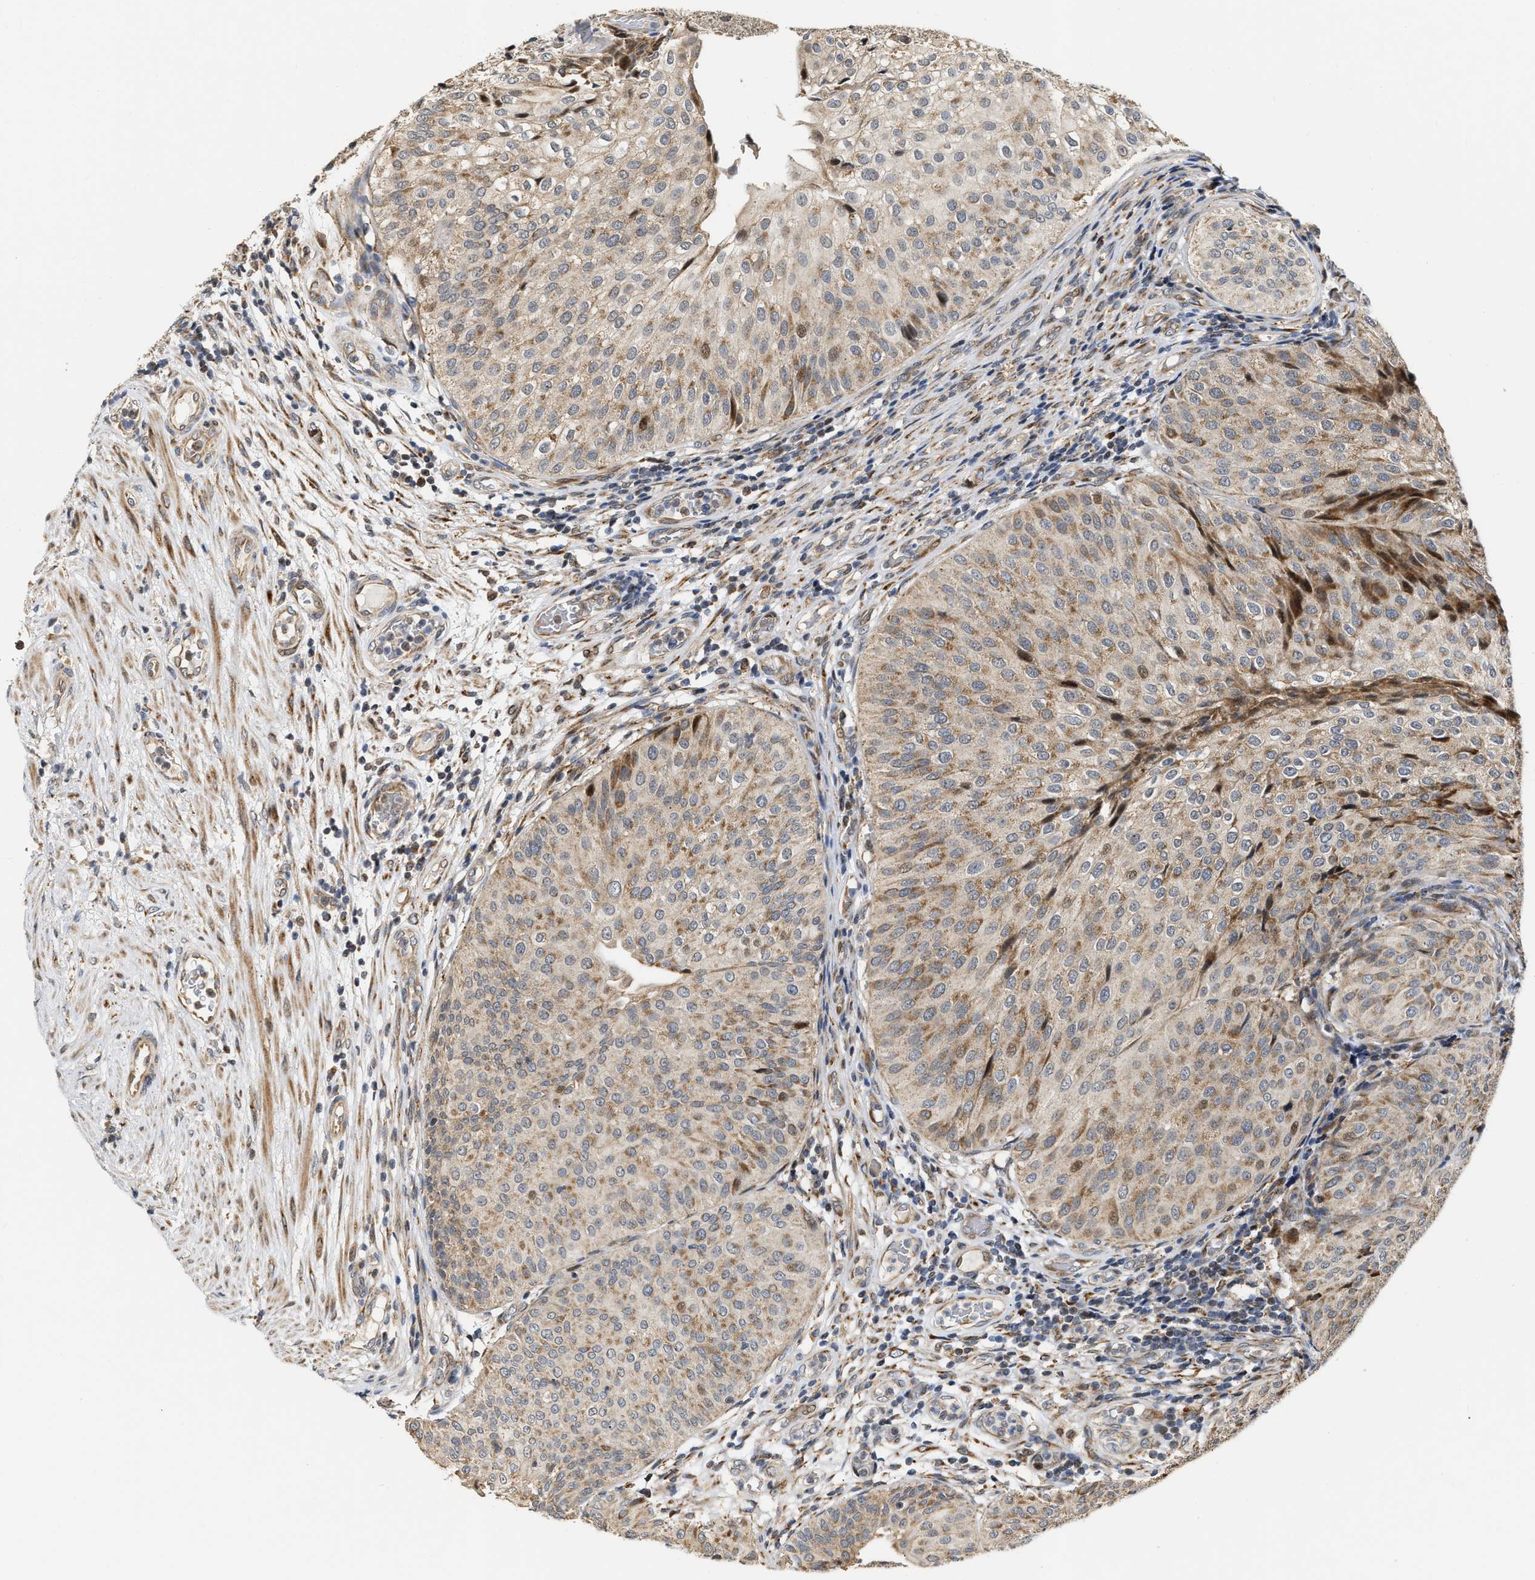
{"staining": {"intensity": "moderate", "quantity": ">75%", "location": "cytoplasmic/membranous,nuclear"}, "tissue": "urothelial cancer", "cell_type": "Tumor cells", "image_type": "cancer", "snomed": [{"axis": "morphology", "description": "Urothelial carcinoma, Low grade"}, {"axis": "topography", "description": "Urinary bladder"}], "caption": "A brown stain labels moderate cytoplasmic/membranous and nuclear expression of a protein in human urothelial cancer tumor cells. Nuclei are stained in blue.", "gene": "DEPTOR", "patient": {"sex": "male", "age": 67}}